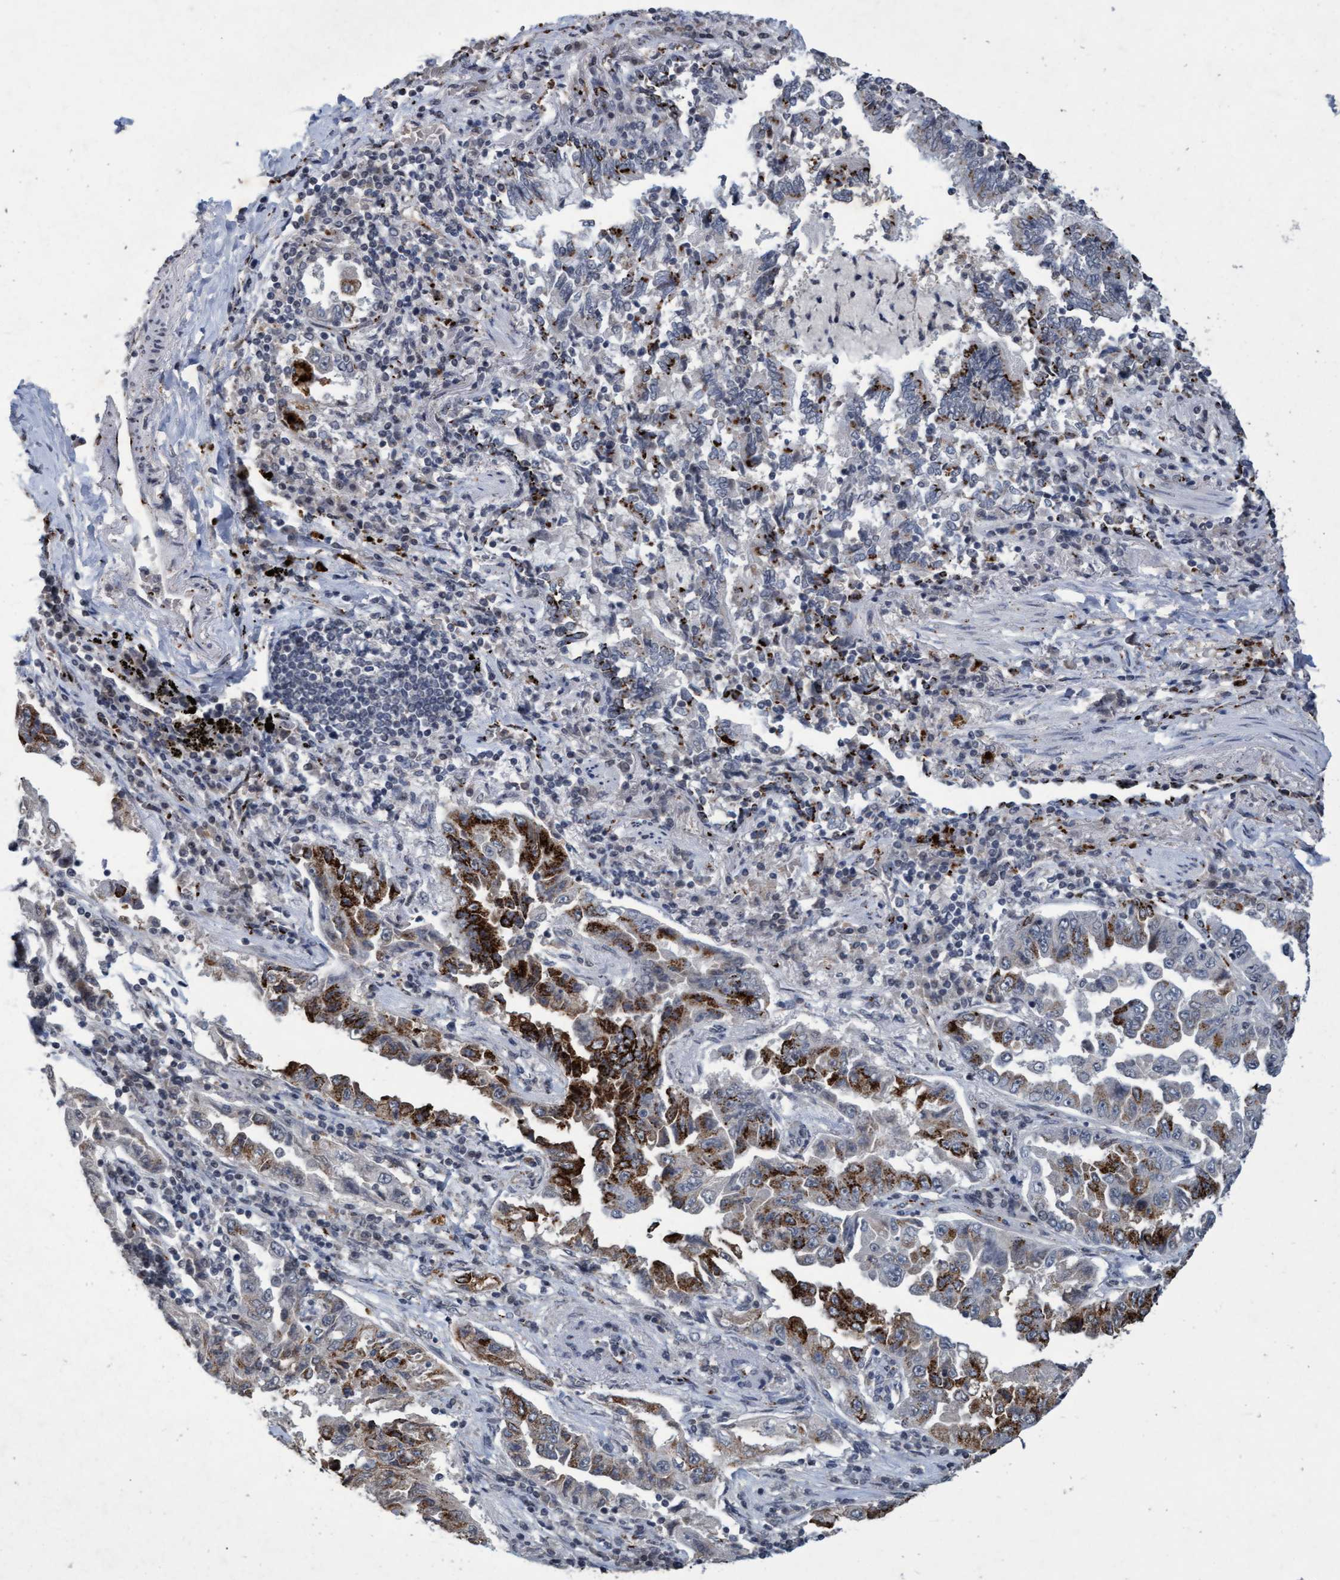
{"staining": {"intensity": "strong", "quantity": "<25%", "location": "cytoplasmic/membranous"}, "tissue": "lung cancer", "cell_type": "Tumor cells", "image_type": "cancer", "snomed": [{"axis": "morphology", "description": "Adenocarcinoma, NOS"}, {"axis": "topography", "description": "Lung"}], "caption": "This photomicrograph demonstrates immunohistochemistry (IHC) staining of lung cancer, with medium strong cytoplasmic/membranous staining in approximately <25% of tumor cells.", "gene": "GALC", "patient": {"sex": "female", "age": 51}}